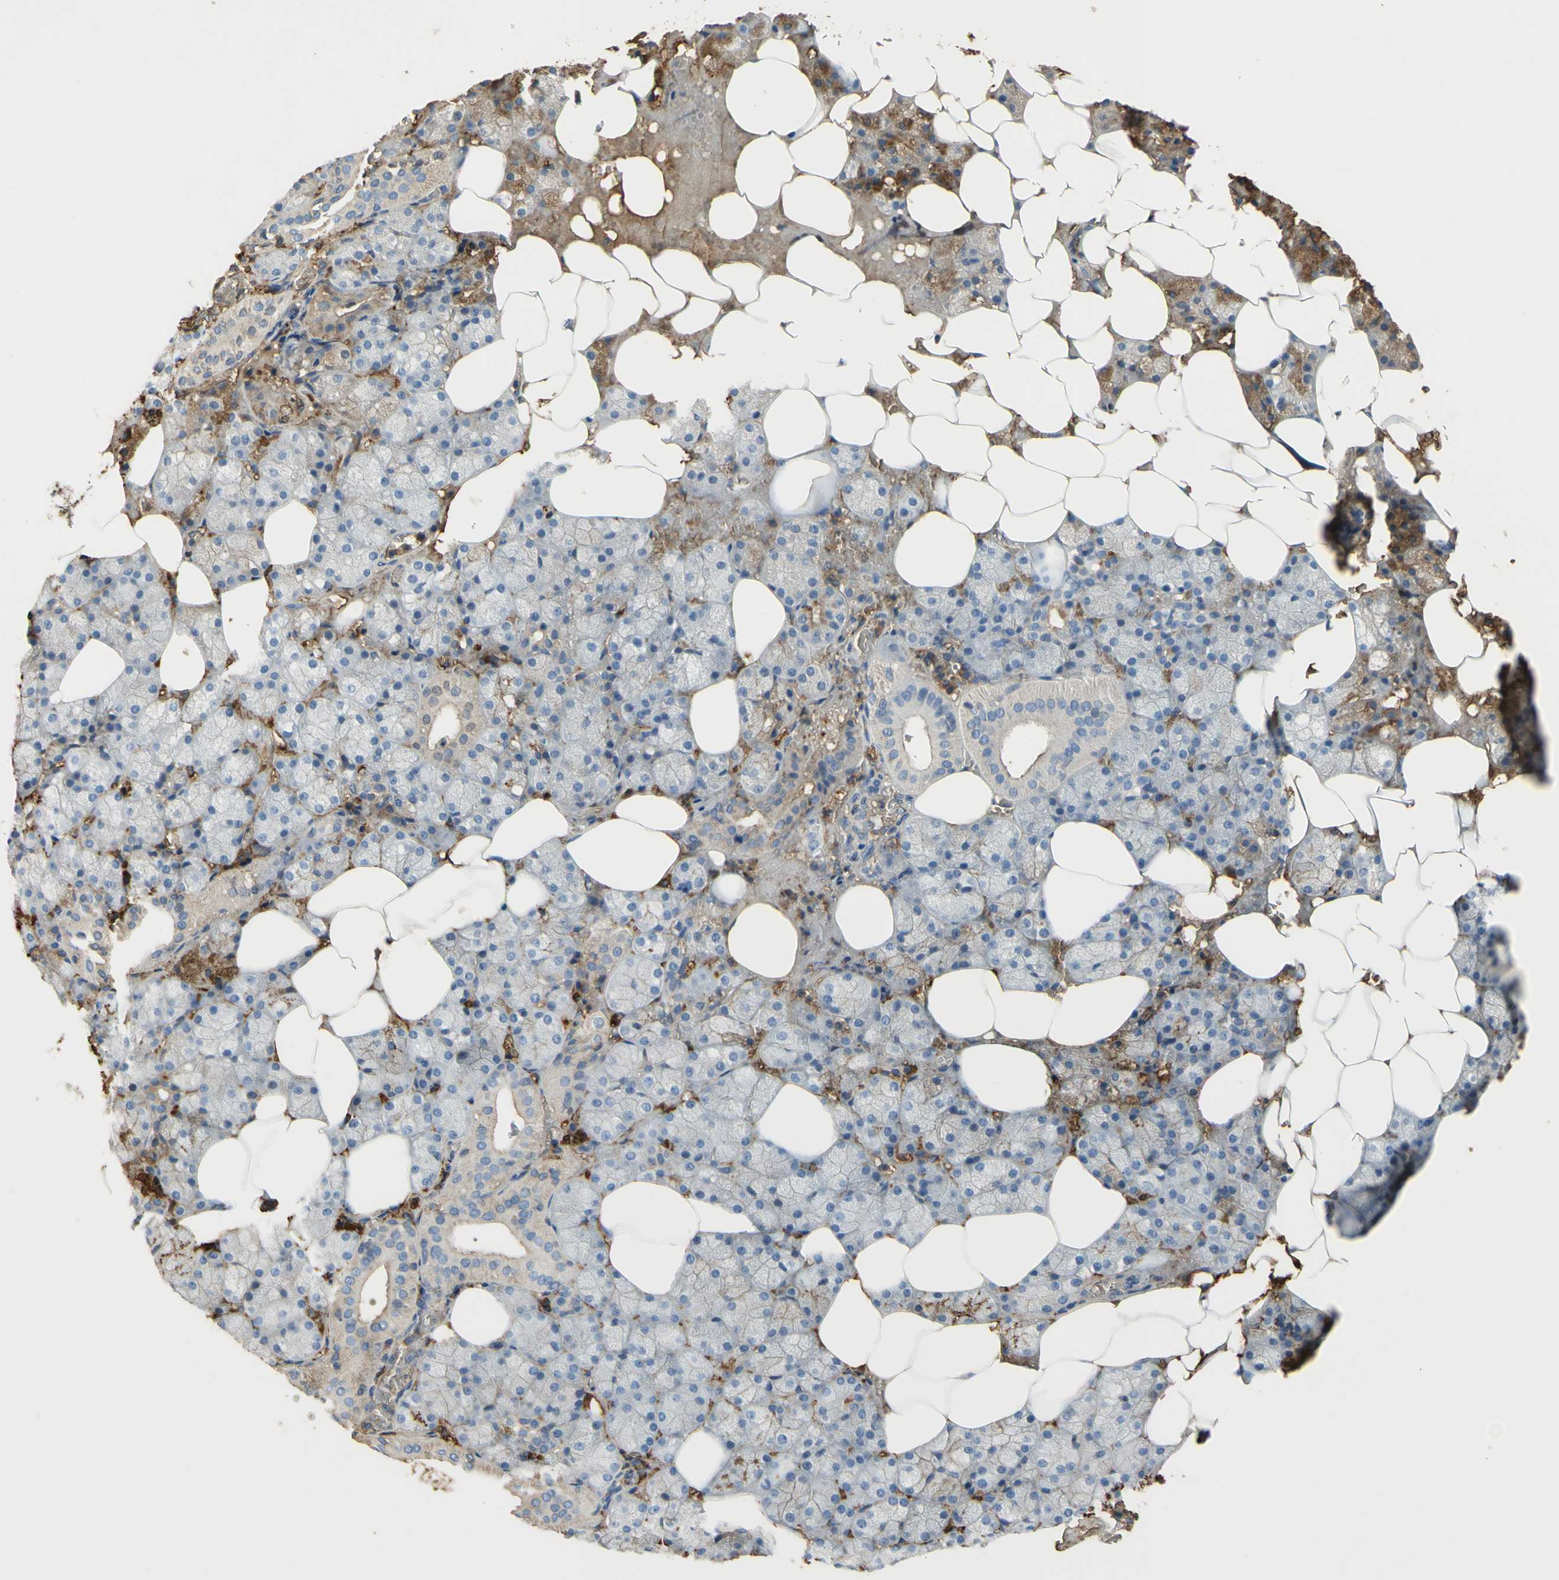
{"staining": {"intensity": "moderate", "quantity": "25%-75%", "location": "cytoplasmic/membranous"}, "tissue": "salivary gland", "cell_type": "Glandular cells", "image_type": "normal", "snomed": [{"axis": "morphology", "description": "Normal tissue, NOS"}, {"axis": "topography", "description": "Salivary gland"}], "caption": "Protein expression analysis of unremarkable salivary gland reveals moderate cytoplasmic/membranous positivity in about 25%-75% of glandular cells. The staining was performed using DAB, with brown indicating positive protein expression. Nuclei are stained blue with hematoxylin.", "gene": "TIMP2", "patient": {"sex": "male", "age": 62}}